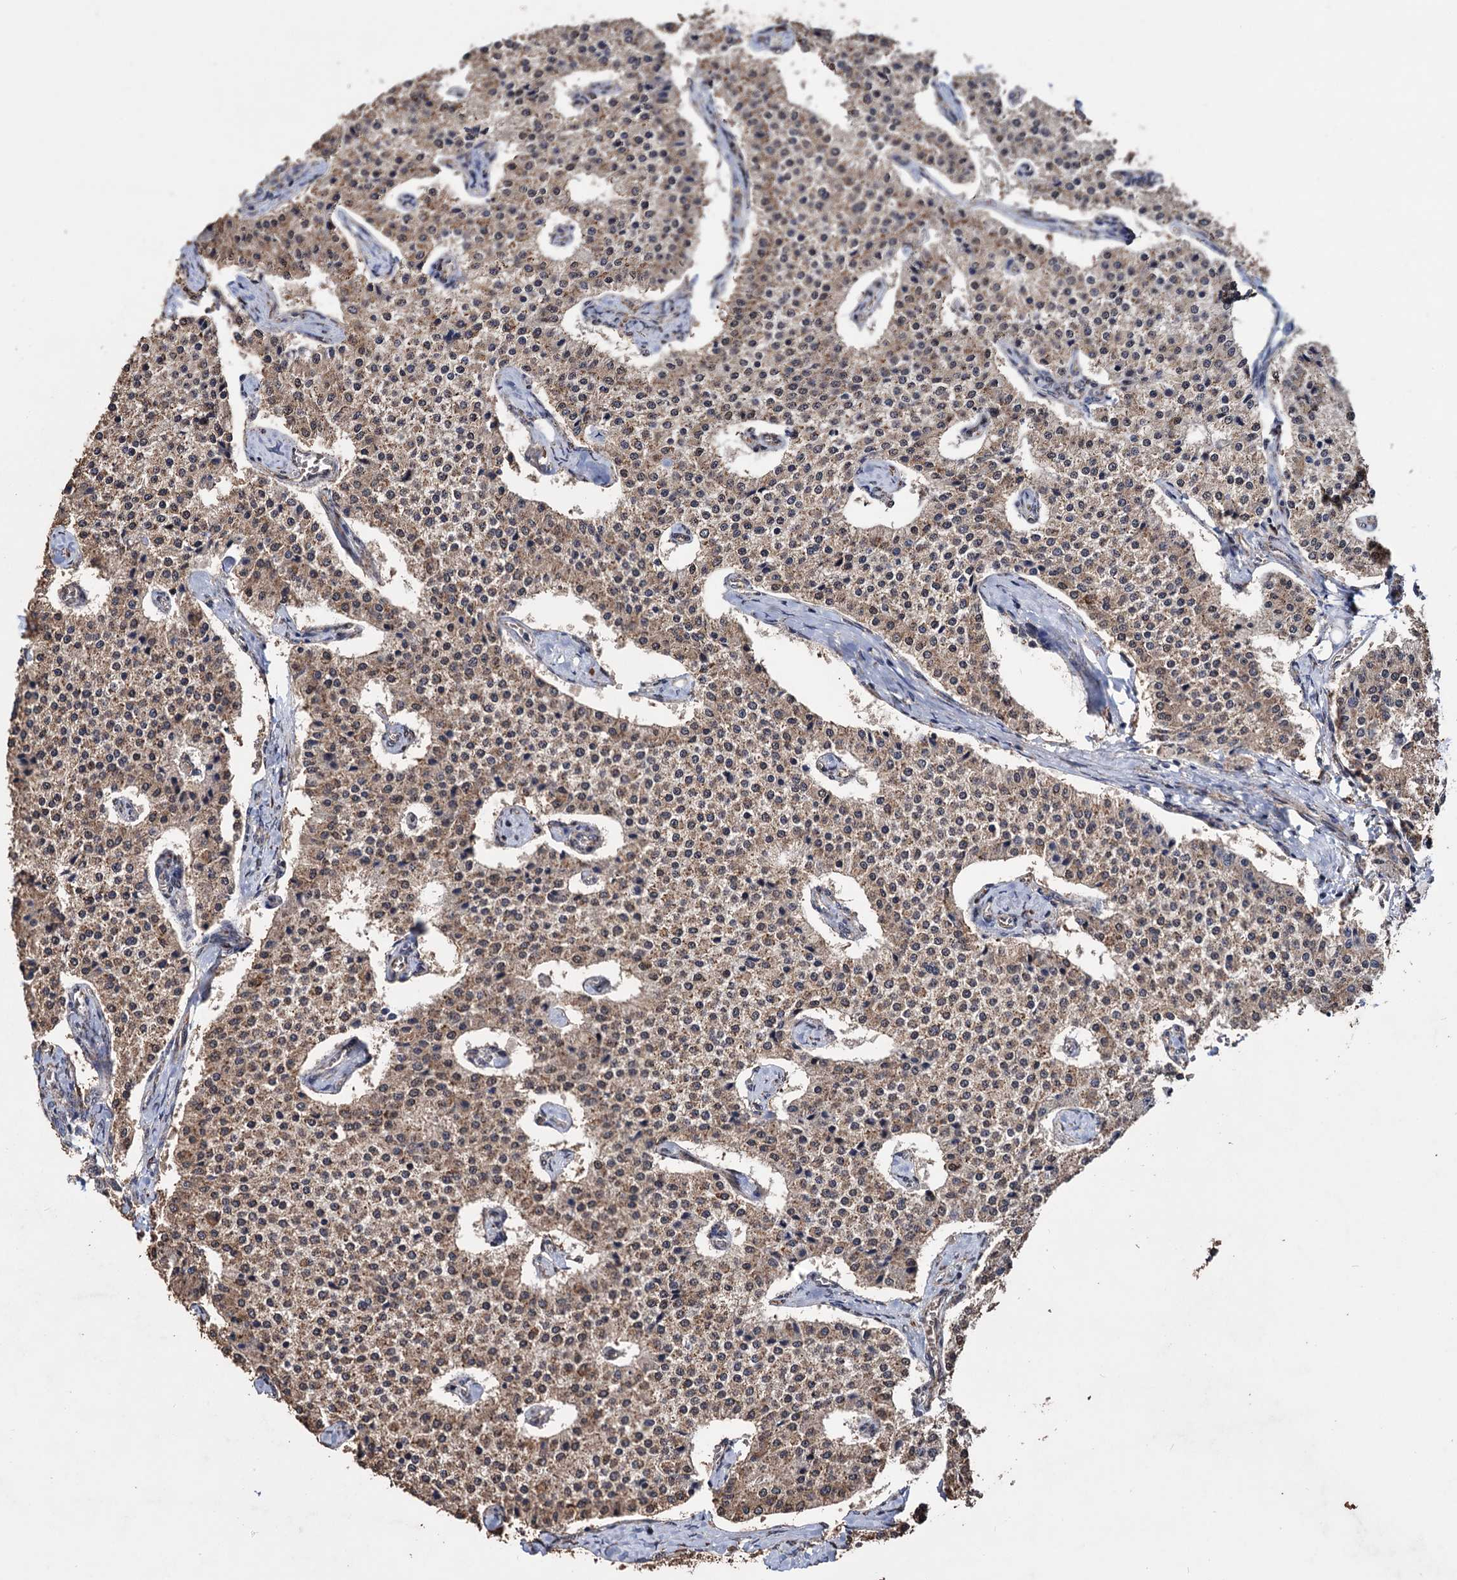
{"staining": {"intensity": "moderate", "quantity": ">75%", "location": "cytoplasmic/membranous"}, "tissue": "carcinoid", "cell_type": "Tumor cells", "image_type": "cancer", "snomed": [{"axis": "morphology", "description": "Carcinoid, malignant, NOS"}, {"axis": "topography", "description": "Colon"}], "caption": "Protein expression analysis of malignant carcinoid reveals moderate cytoplasmic/membranous positivity in approximately >75% of tumor cells.", "gene": "TBC1D12", "patient": {"sex": "female", "age": 52}}